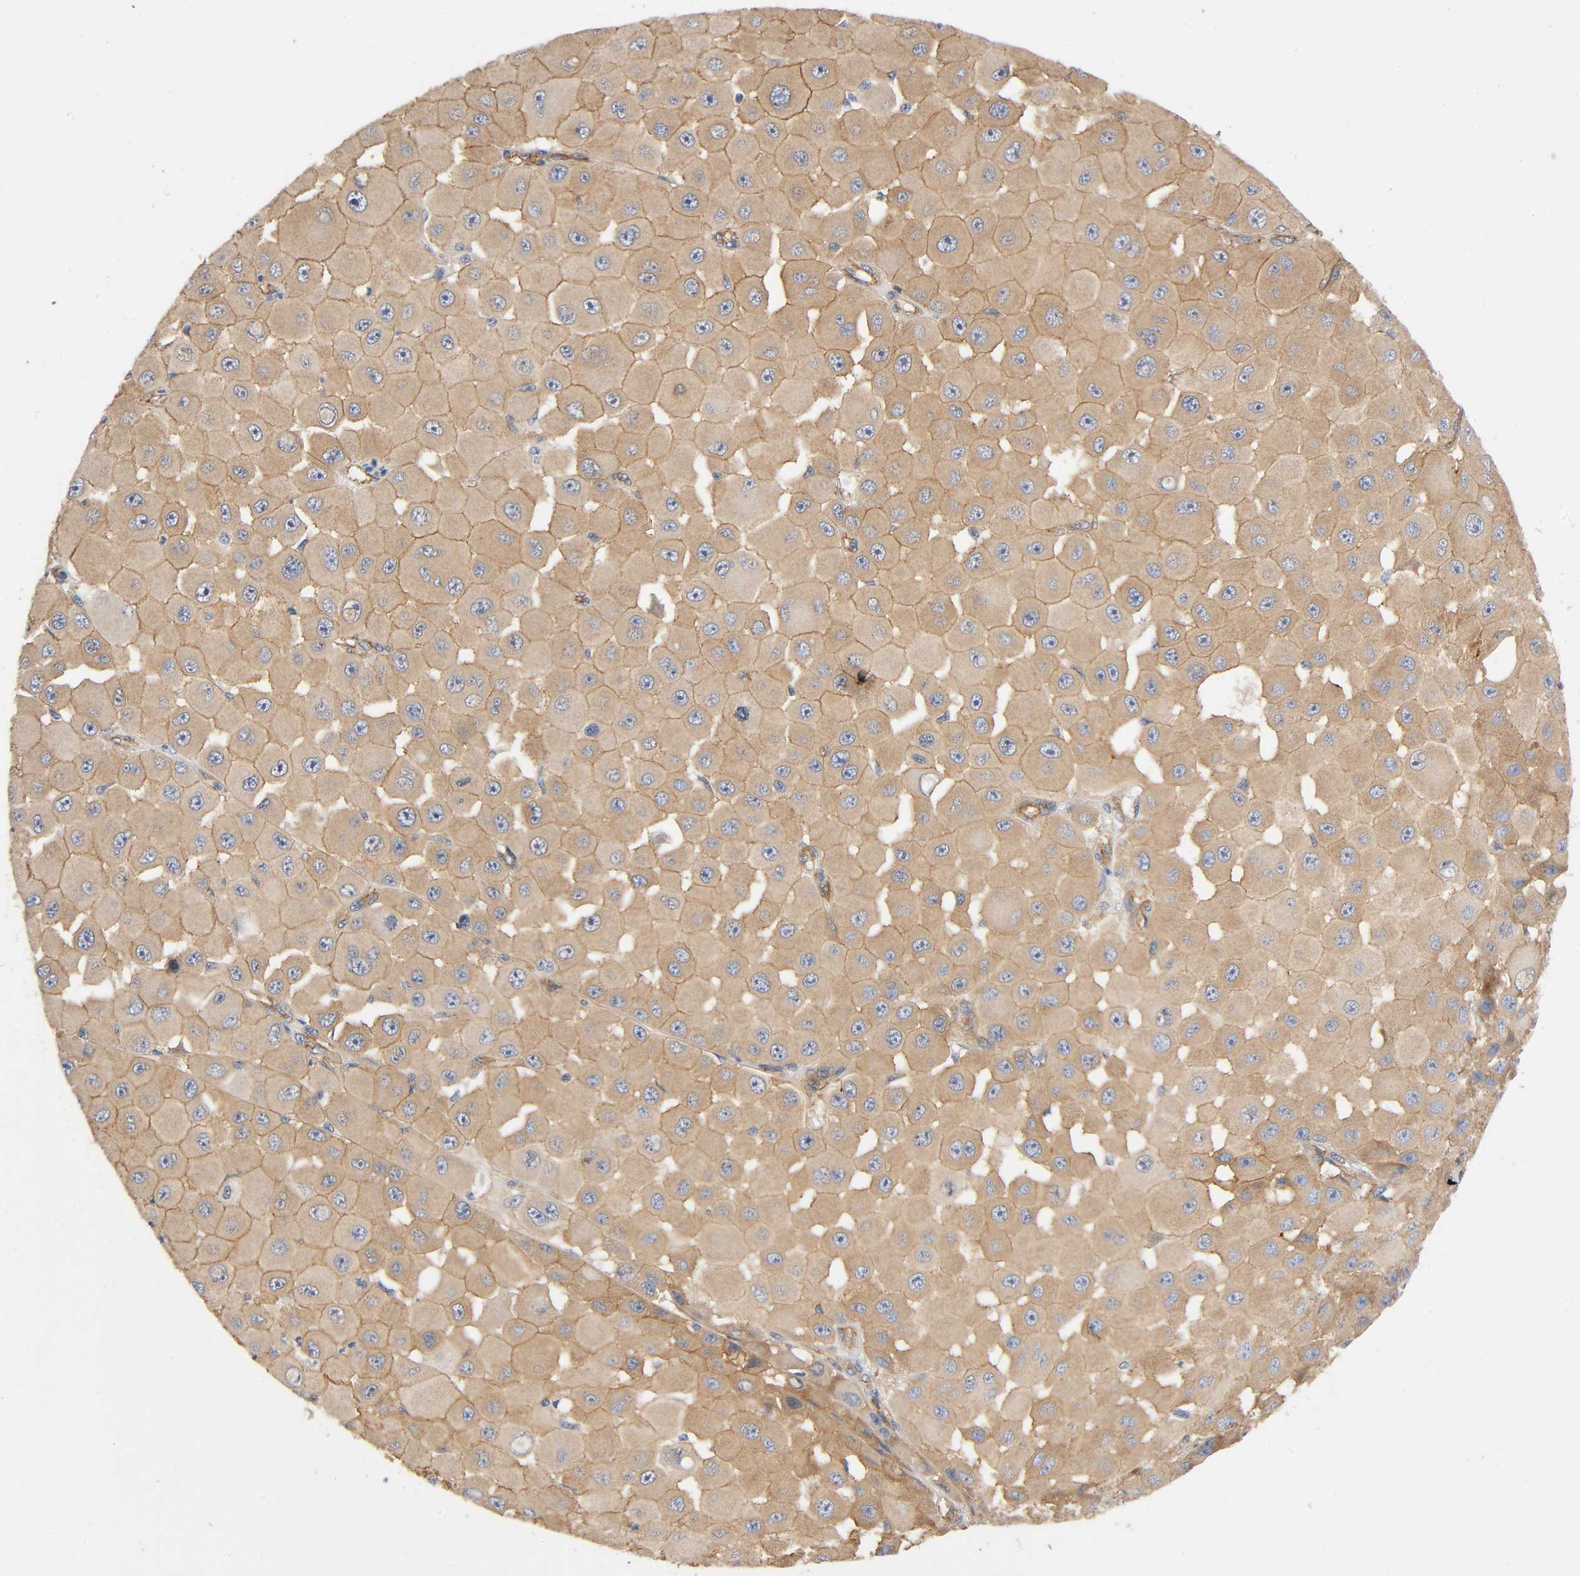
{"staining": {"intensity": "weak", "quantity": ">75%", "location": "cytoplasmic/membranous"}, "tissue": "melanoma", "cell_type": "Tumor cells", "image_type": "cancer", "snomed": [{"axis": "morphology", "description": "Malignant melanoma, NOS"}, {"axis": "topography", "description": "Skin"}], "caption": "High-magnification brightfield microscopy of malignant melanoma stained with DAB (3,3'-diaminobenzidine) (brown) and counterstained with hematoxylin (blue). tumor cells exhibit weak cytoplasmic/membranous expression is seen in about>75% of cells.", "gene": "MARS1", "patient": {"sex": "female", "age": 81}}